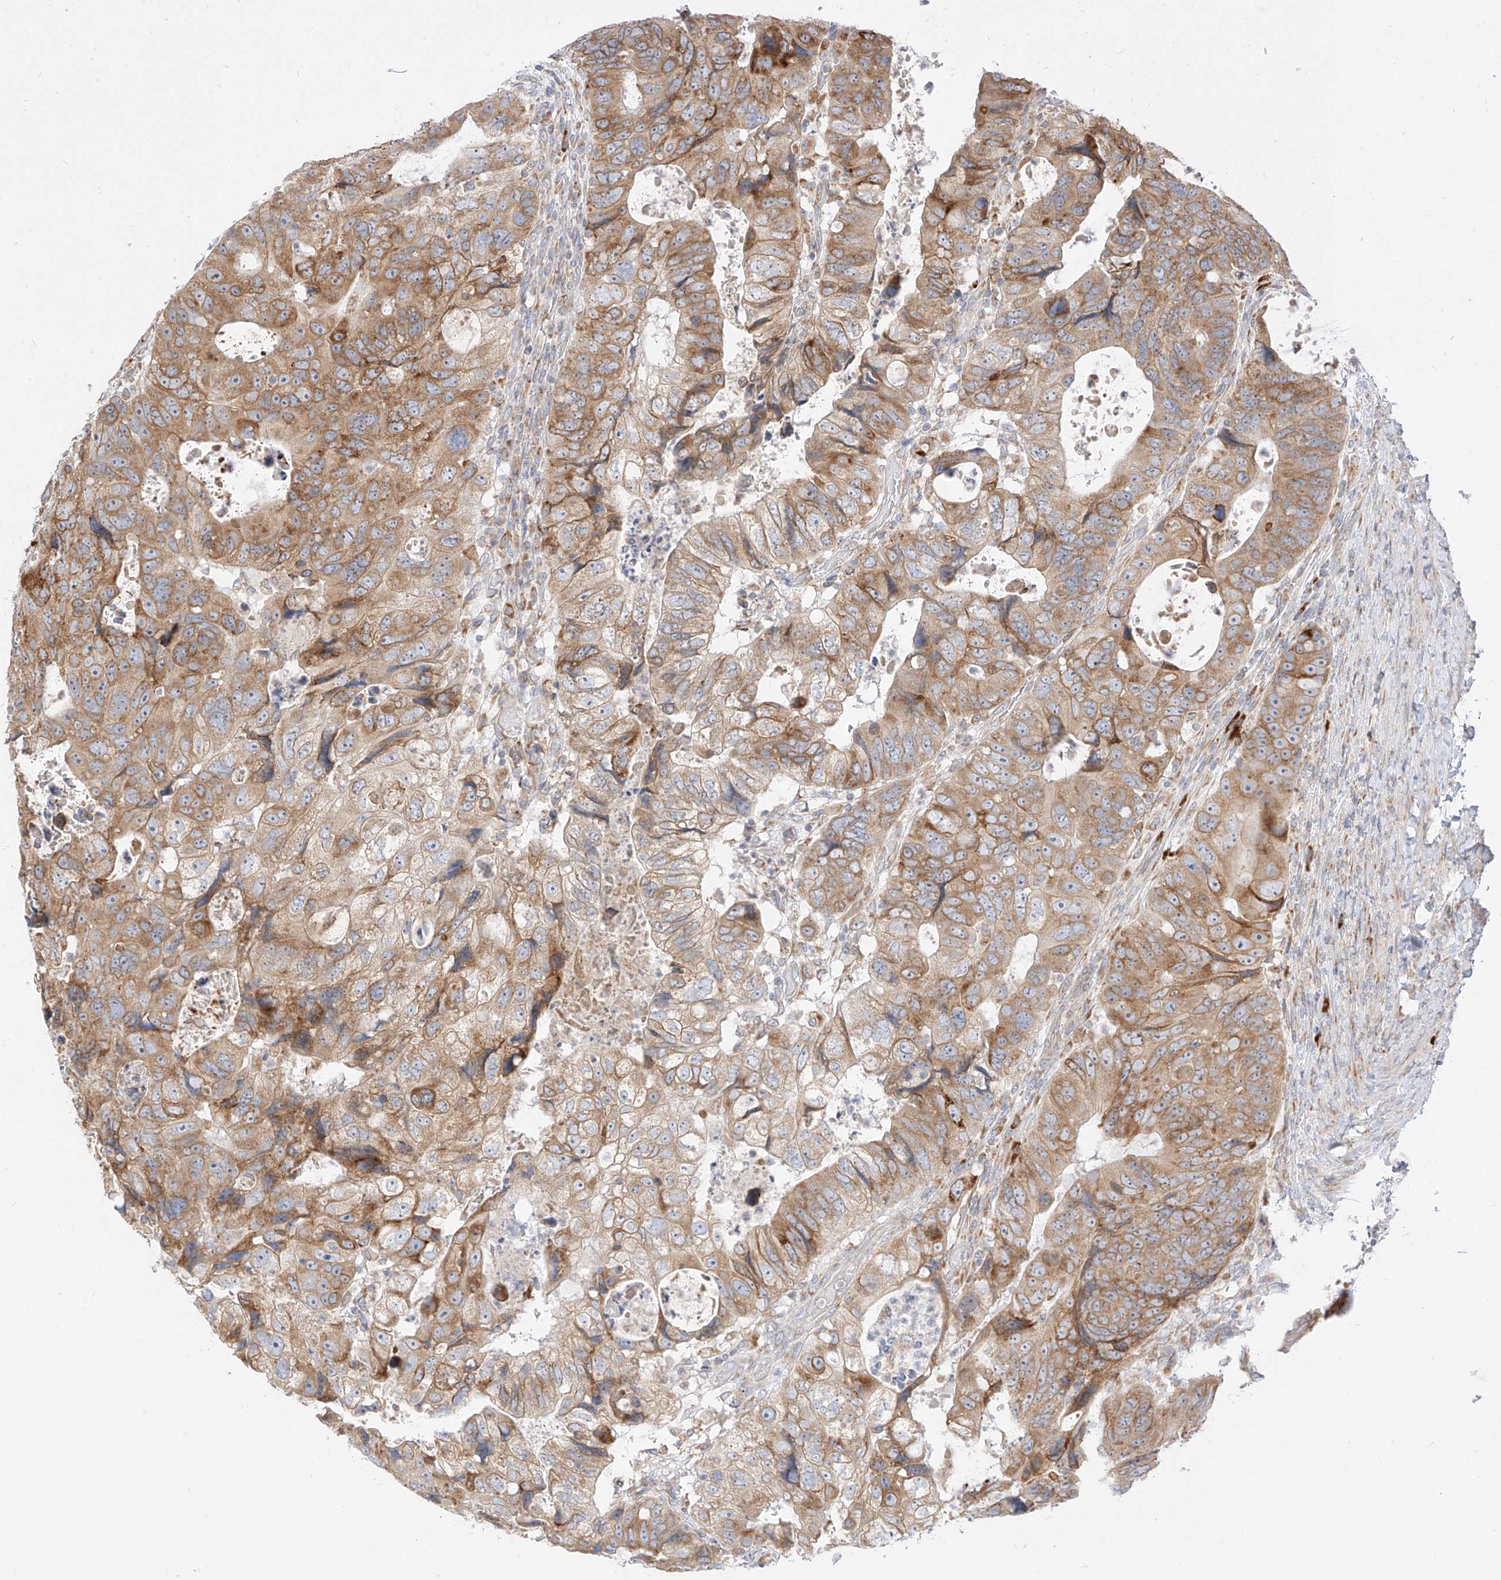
{"staining": {"intensity": "moderate", "quantity": ">75%", "location": "cytoplasmic/membranous"}, "tissue": "colorectal cancer", "cell_type": "Tumor cells", "image_type": "cancer", "snomed": [{"axis": "morphology", "description": "Adenocarcinoma, NOS"}, {"axis": "topography", "description": "Rectum"}], "caption": "Human colorectal cancer stained with a brown dye shows moderate cytoplasmic/membranous positive expression in about >75% of tumor cells.", "gene": "STT3A", "patient": {"sex": "male", "age": 59}}